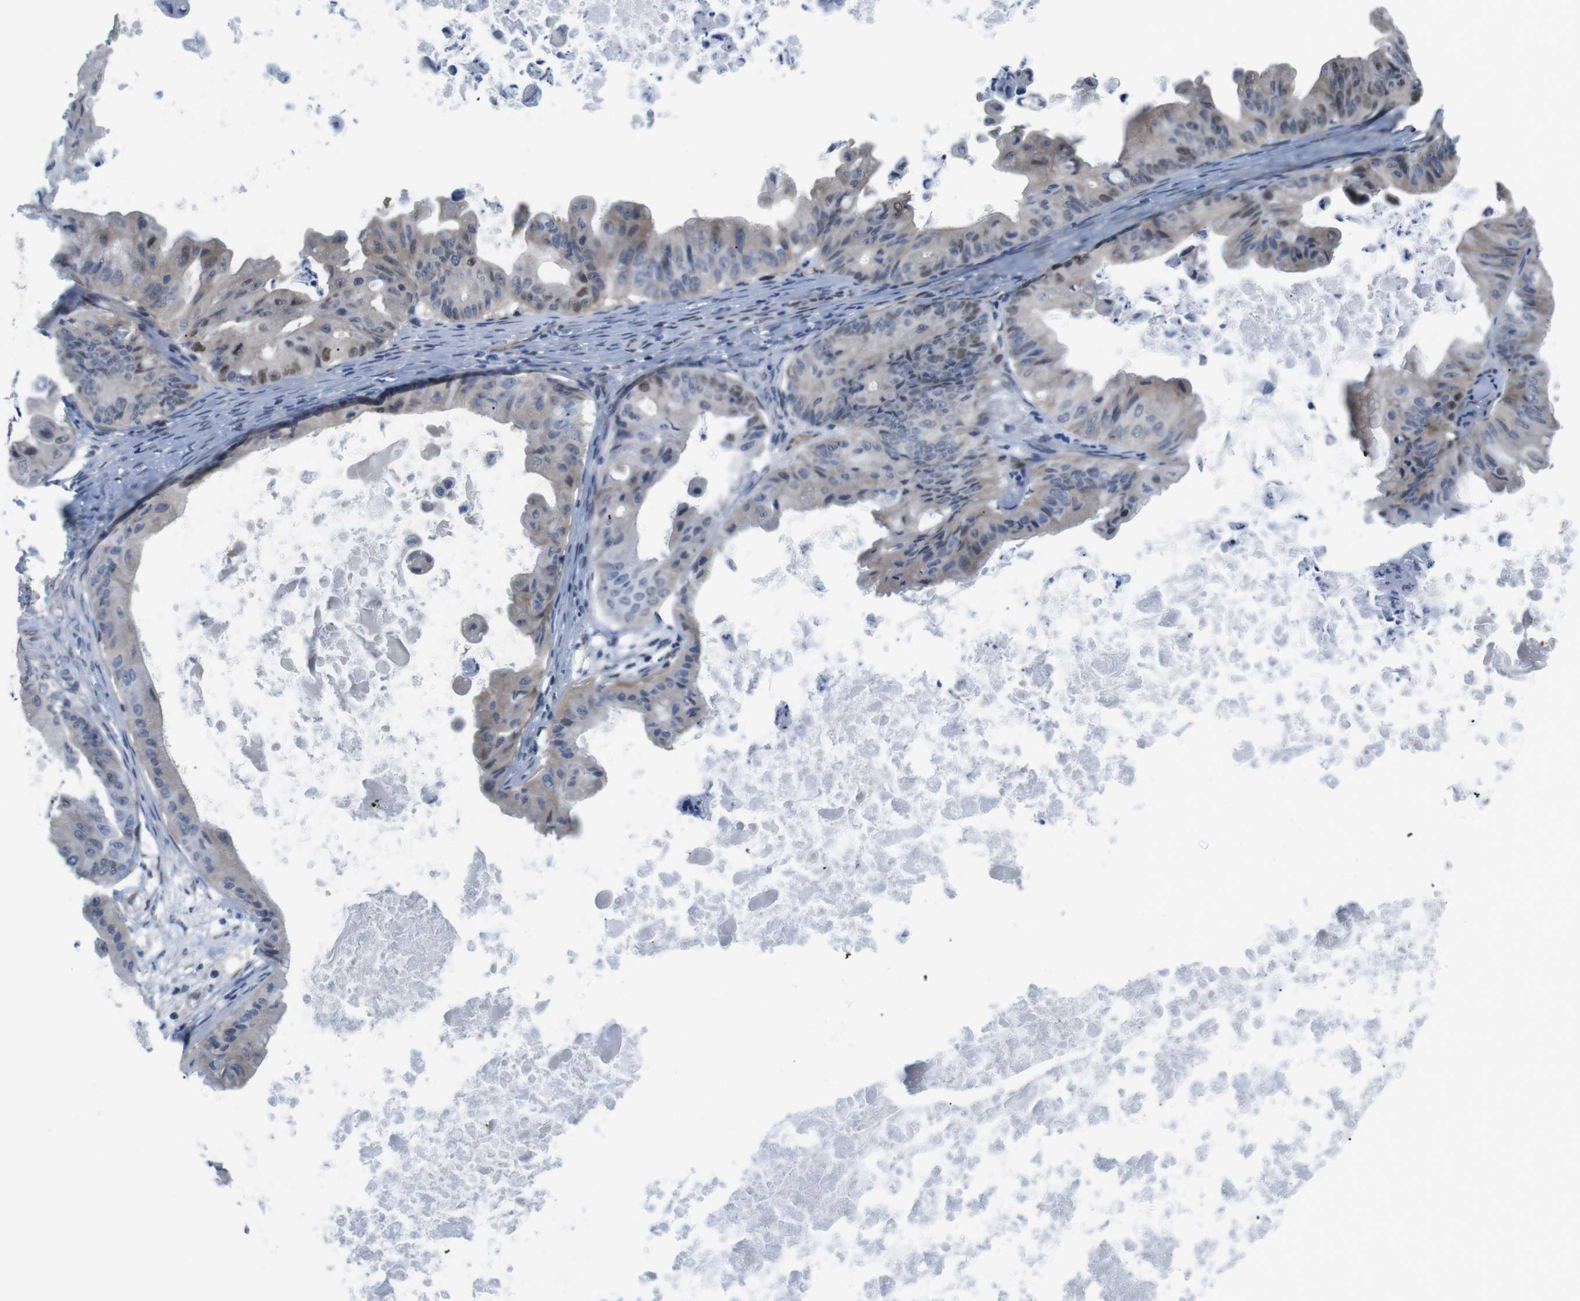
{"staining": {"intensity": "weak", "quantity": "<25%", "location": "cytoplasmic/membranous,nuclear"}, "tissue": "ovarian cancer", "cell_type": "Tumor cells", "image_type": "cancer", "snomed": [{"axis": "morphology", "description": "Cystadenocarcinoma, mucinous, NOS"}, {"axis": "topography", "description": "Ovary"}], "caption": "Immunohistochemistry (IHC) micrograph of neoplastic tissue: ovarian cancer (mucinous cystadenocarcinoma) stained with DAB (3,3'-diaminobenzidine) displays no significant protein expression in tumor cells.", "gene": "SMCO2", "patient": {"sex": "female", "age": 37}}